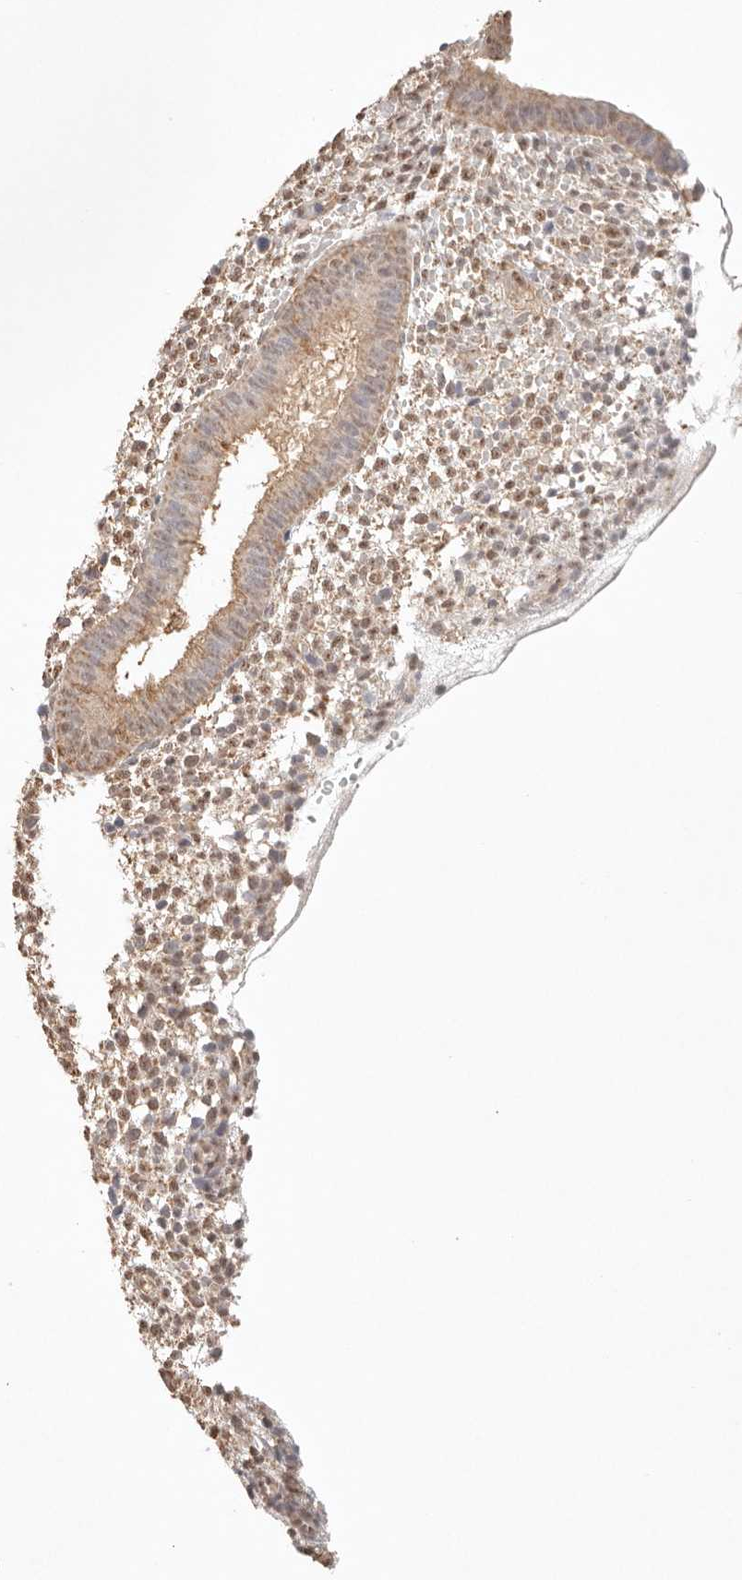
{"staining": {"intensity": "moderate", "quantity": "<25%", "location": "nuclear"}, "tissue": "endometrium", "cell_type": "Cells in endometrial stroma", "image_type": "normal", "snomed": [{"axis": "morphology", "description": "Normal tissue, NOS"}, {"axis": "topography", "description": "Endometrium"}], "caption": "A brown stain highlights moderate nuclear positivity of a protein in cells in endometrial stroma of normal human endometrium.", "gene": "IL1R2", "patient": {"sex": "female", "age": 46}}